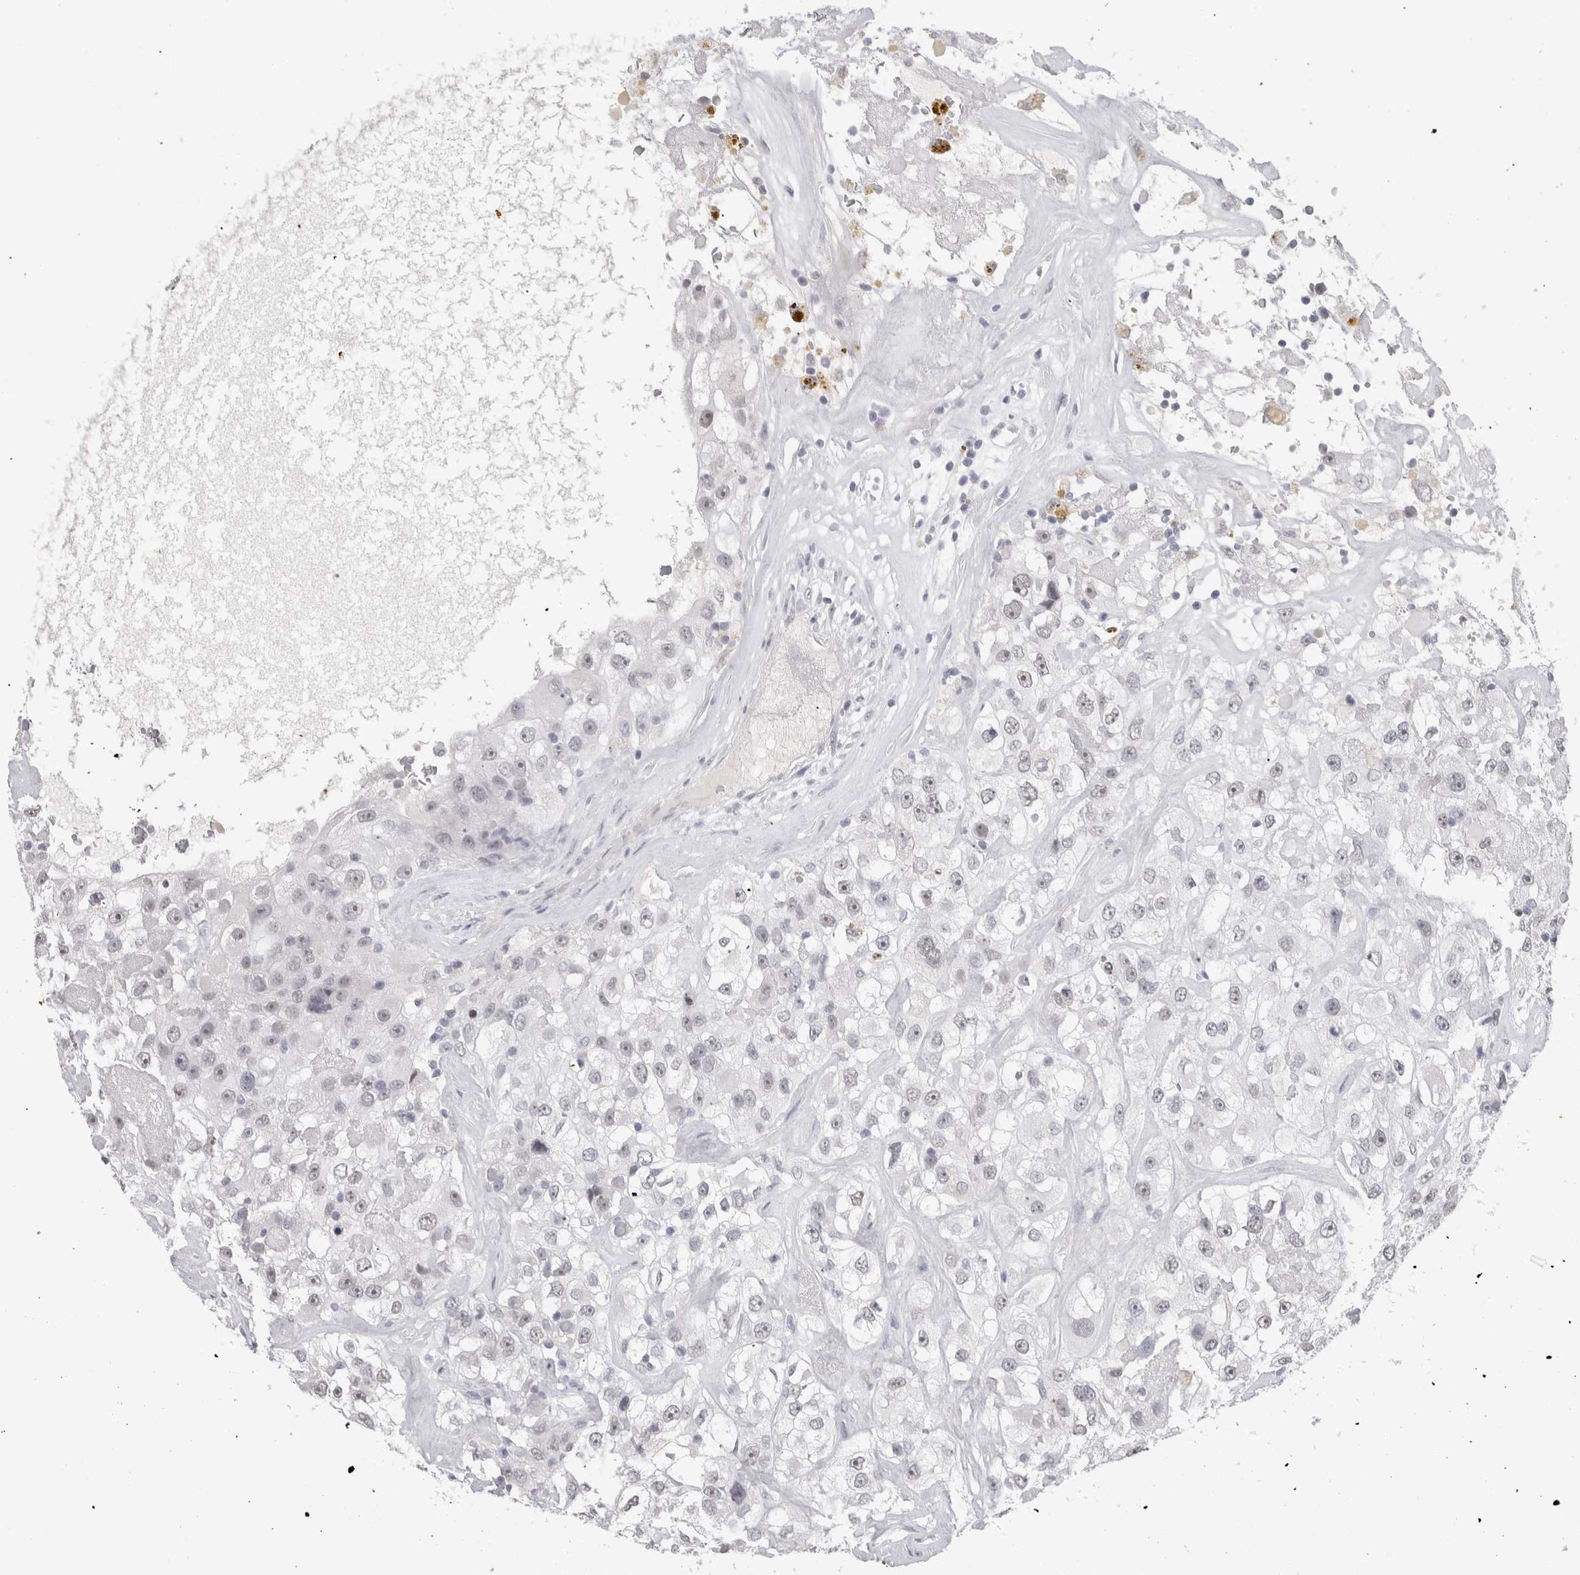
{"staining": {"intensity": "negative", "quantity": "none", "location": "none"}, "tissue": "renal cancer", "cell_type": "Tumor cells", "image_type": "cancer", "snomed": [{"axis": "morphology", "description": "Adenocarcinoma, NOS"}, {"axis": "topography", "description": "Kidney"}], "caption": "Adenocarcinoma (renal) stained for a protein using IHC reveals no staining tumor cells.", "gene": "CADM3", "patient": {"sex": "female", "age": 52}}